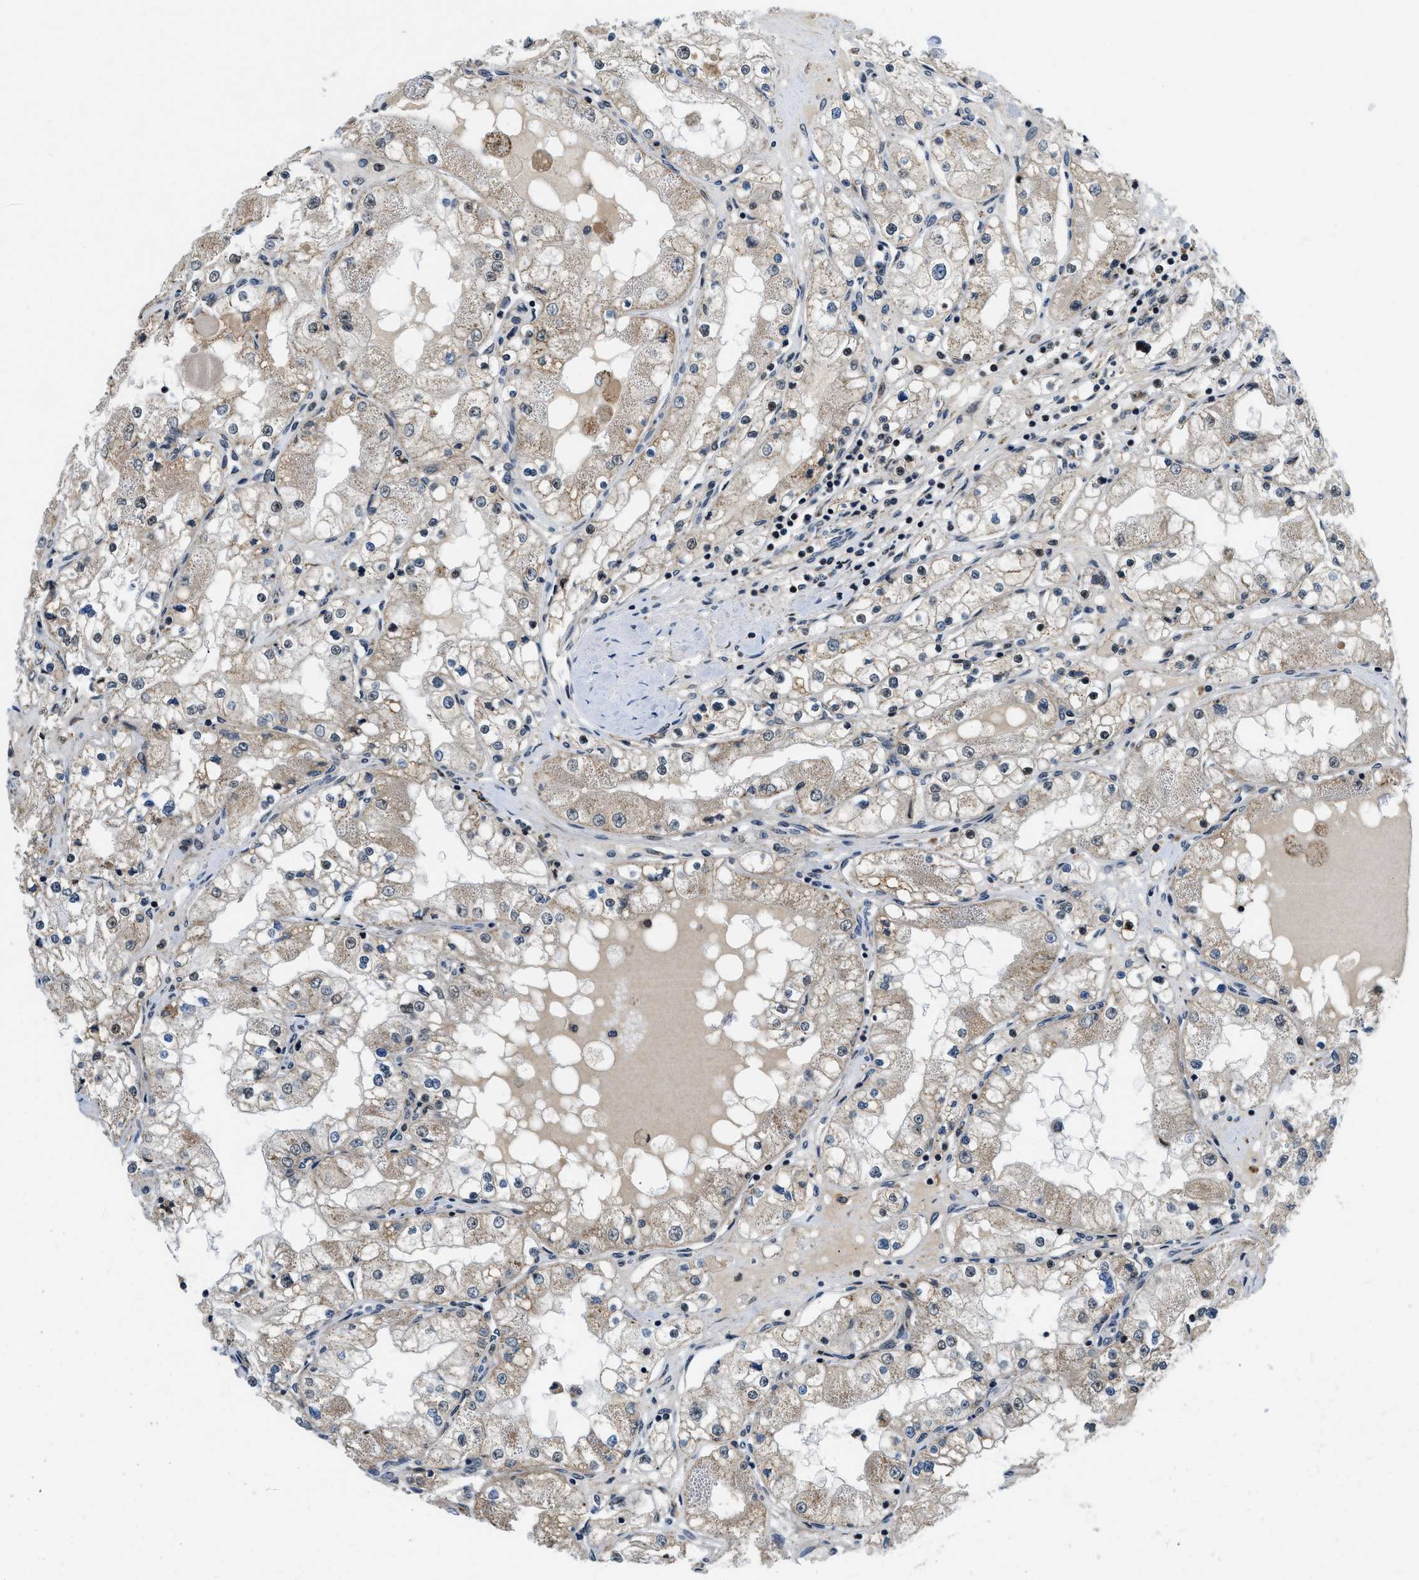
{"staining": {"intensity": "moderate", "quantity": "<25%", "location": "nuclear"}, "tissue": "renal cancer", "cell_type": "Tumor cells", "image_type": "cancer", "snomed": [{"axis": "morphology", "description": "Adenocarcinoma, NOS"}, {"axis": "topography", "description": "Kidney"}], "caption": "This is an image of IHC staining of renal adenocarcinoma, which shows moderate staining in the nuclear of tumor cells.", "gene": "KDM3B", "patient": {"sex": "male", "age": 68}}